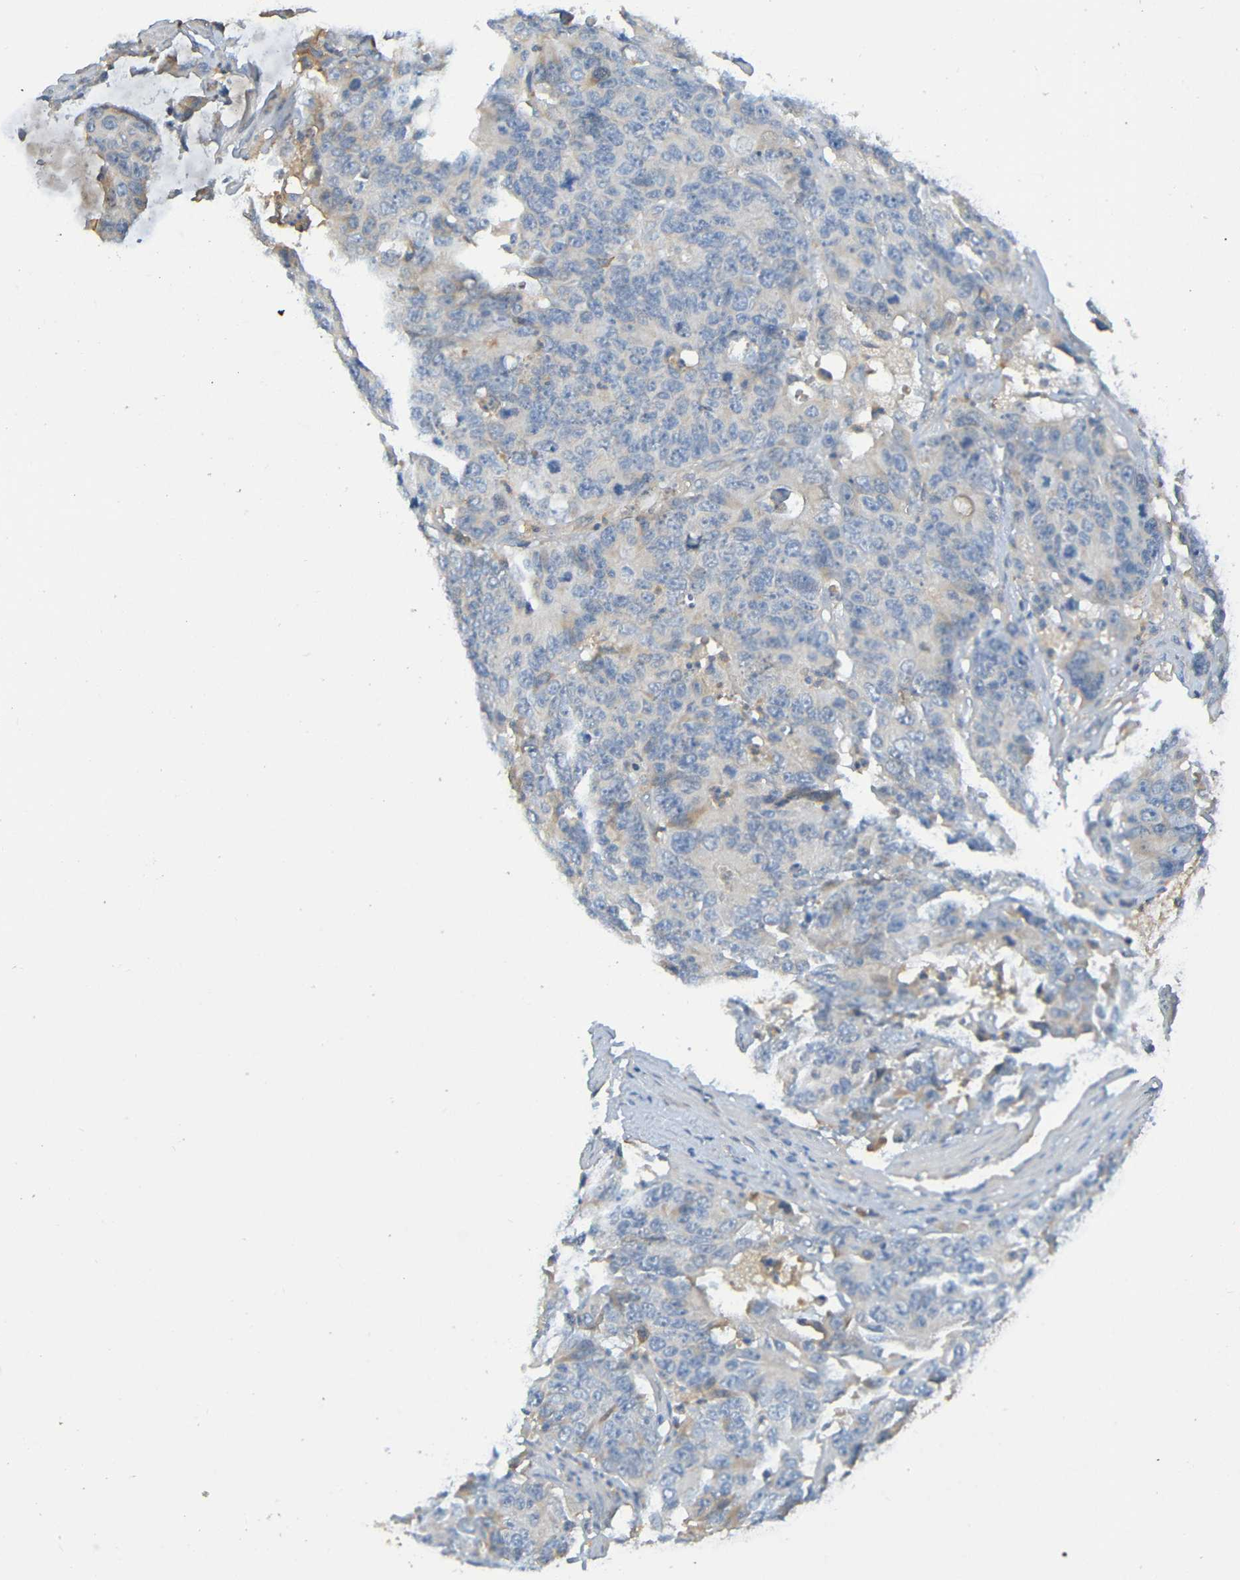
{"staining": {"intensity": "weak", "quantity": "<25%", "location": "cytoplasmic/membranous"}, "tissue": "colorectal cancer", "cell_type": "Tumor cells", "image_type": "cancer", "snomed": [{"axis": "morphology", "description": "Adenocarcinoma, NOS"}, {"axis": "topography", "description": "Colon"}], "caption": "Immunohistochemical staining of human colorectal adenocarcinoma displays no significant expression in tumor cells.", "gene": "C1QA", "patient": {"sex": "female", "age": 86}}